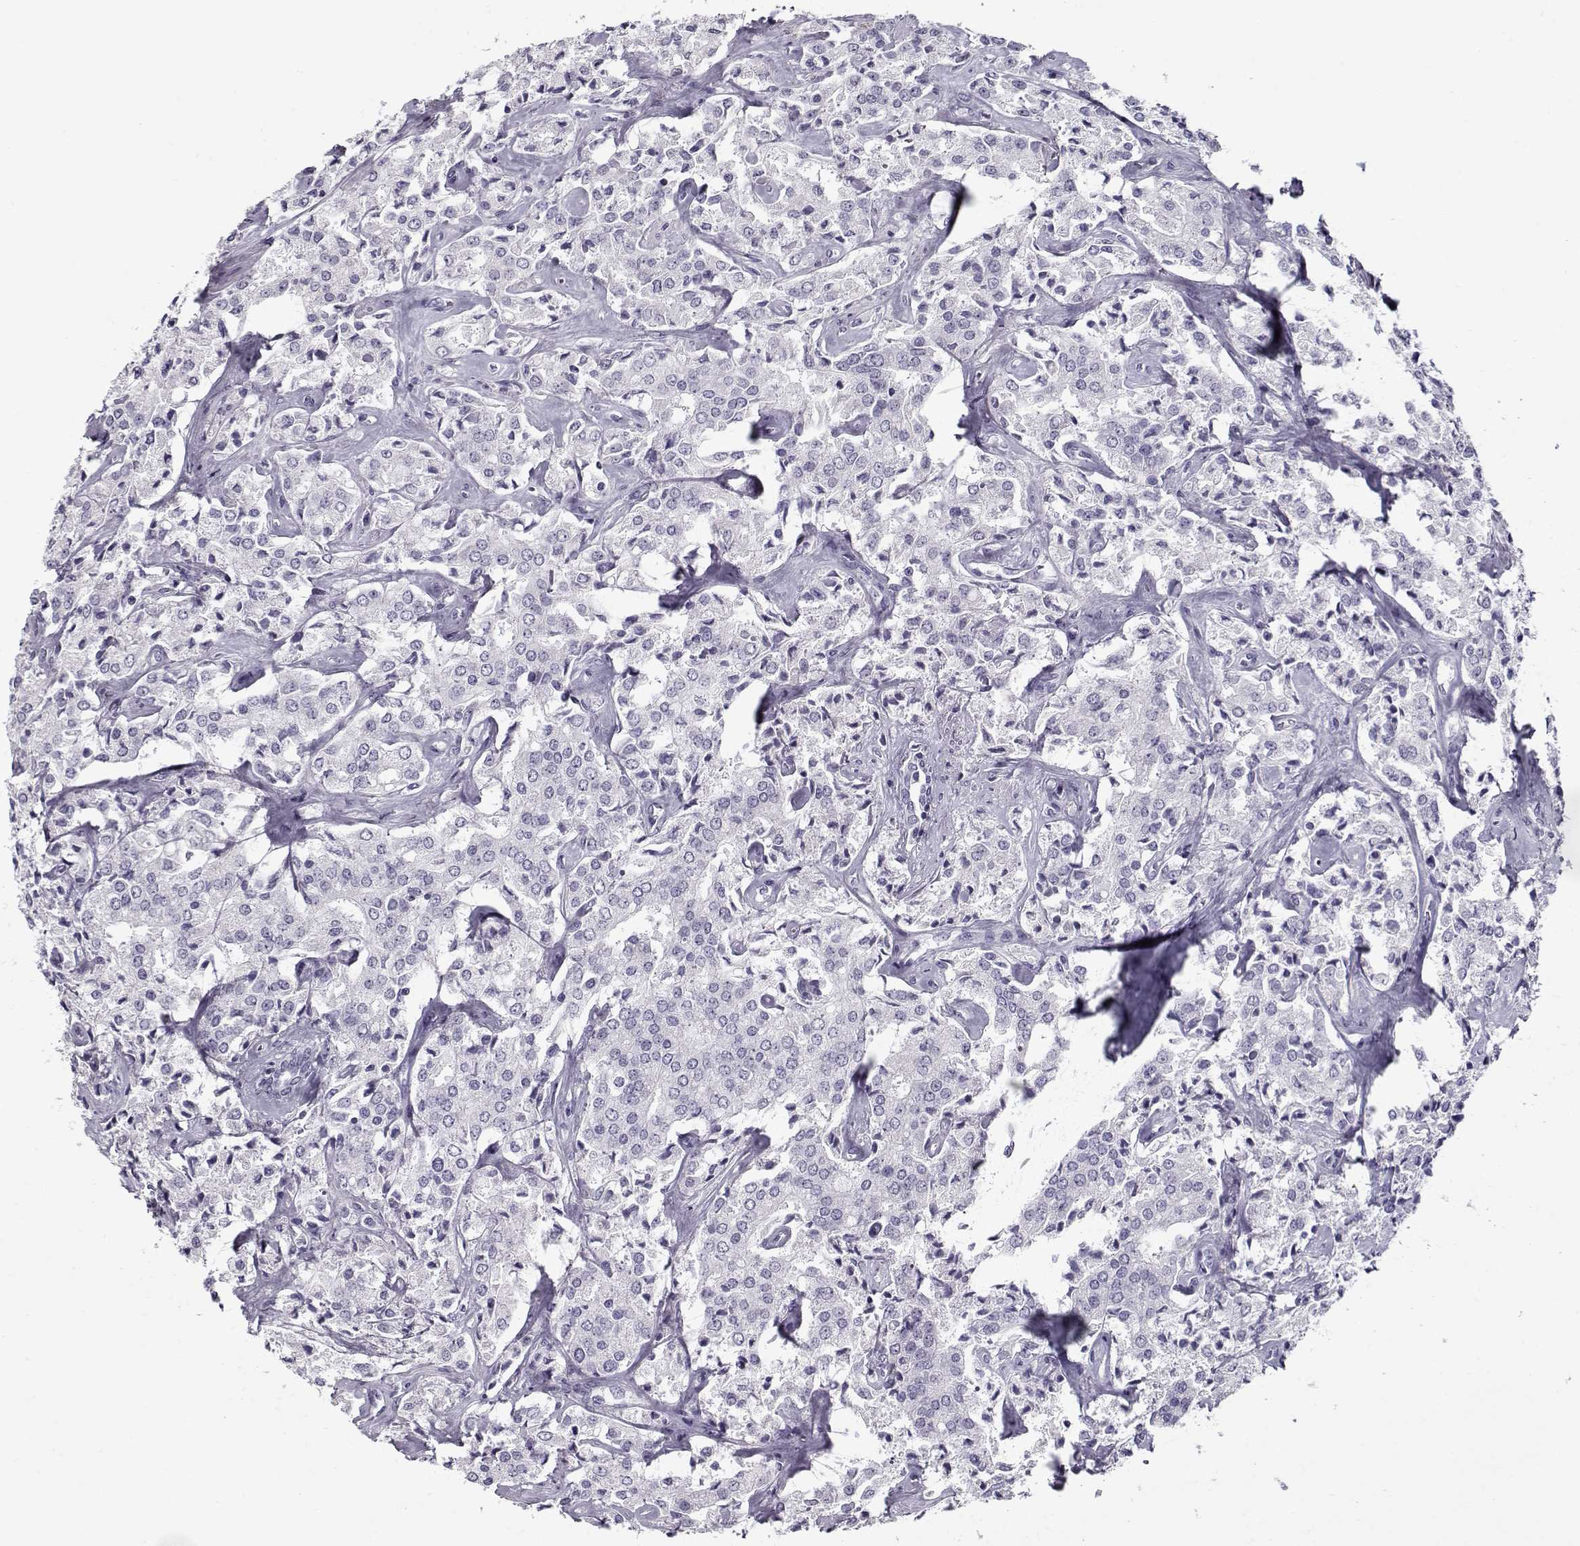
{"staining": {"intensity": "negative", "quantity": "none", "location": "none"}, "tissue": "prostate cancer", "cell_type": "Tumor cells", "image_type": "cancer", "snomed": [{"axis": "morphology", "description": "Adenocarcinoma, NOS"}, {"axis": "topography", "description": "Prostate"}], "caption": "The image shows no significant staining in tumor cells of prostate cancer (adenocarcinoma).", "gene": "GAGE2A", "patient": {"sex": "male", "age": 66}}